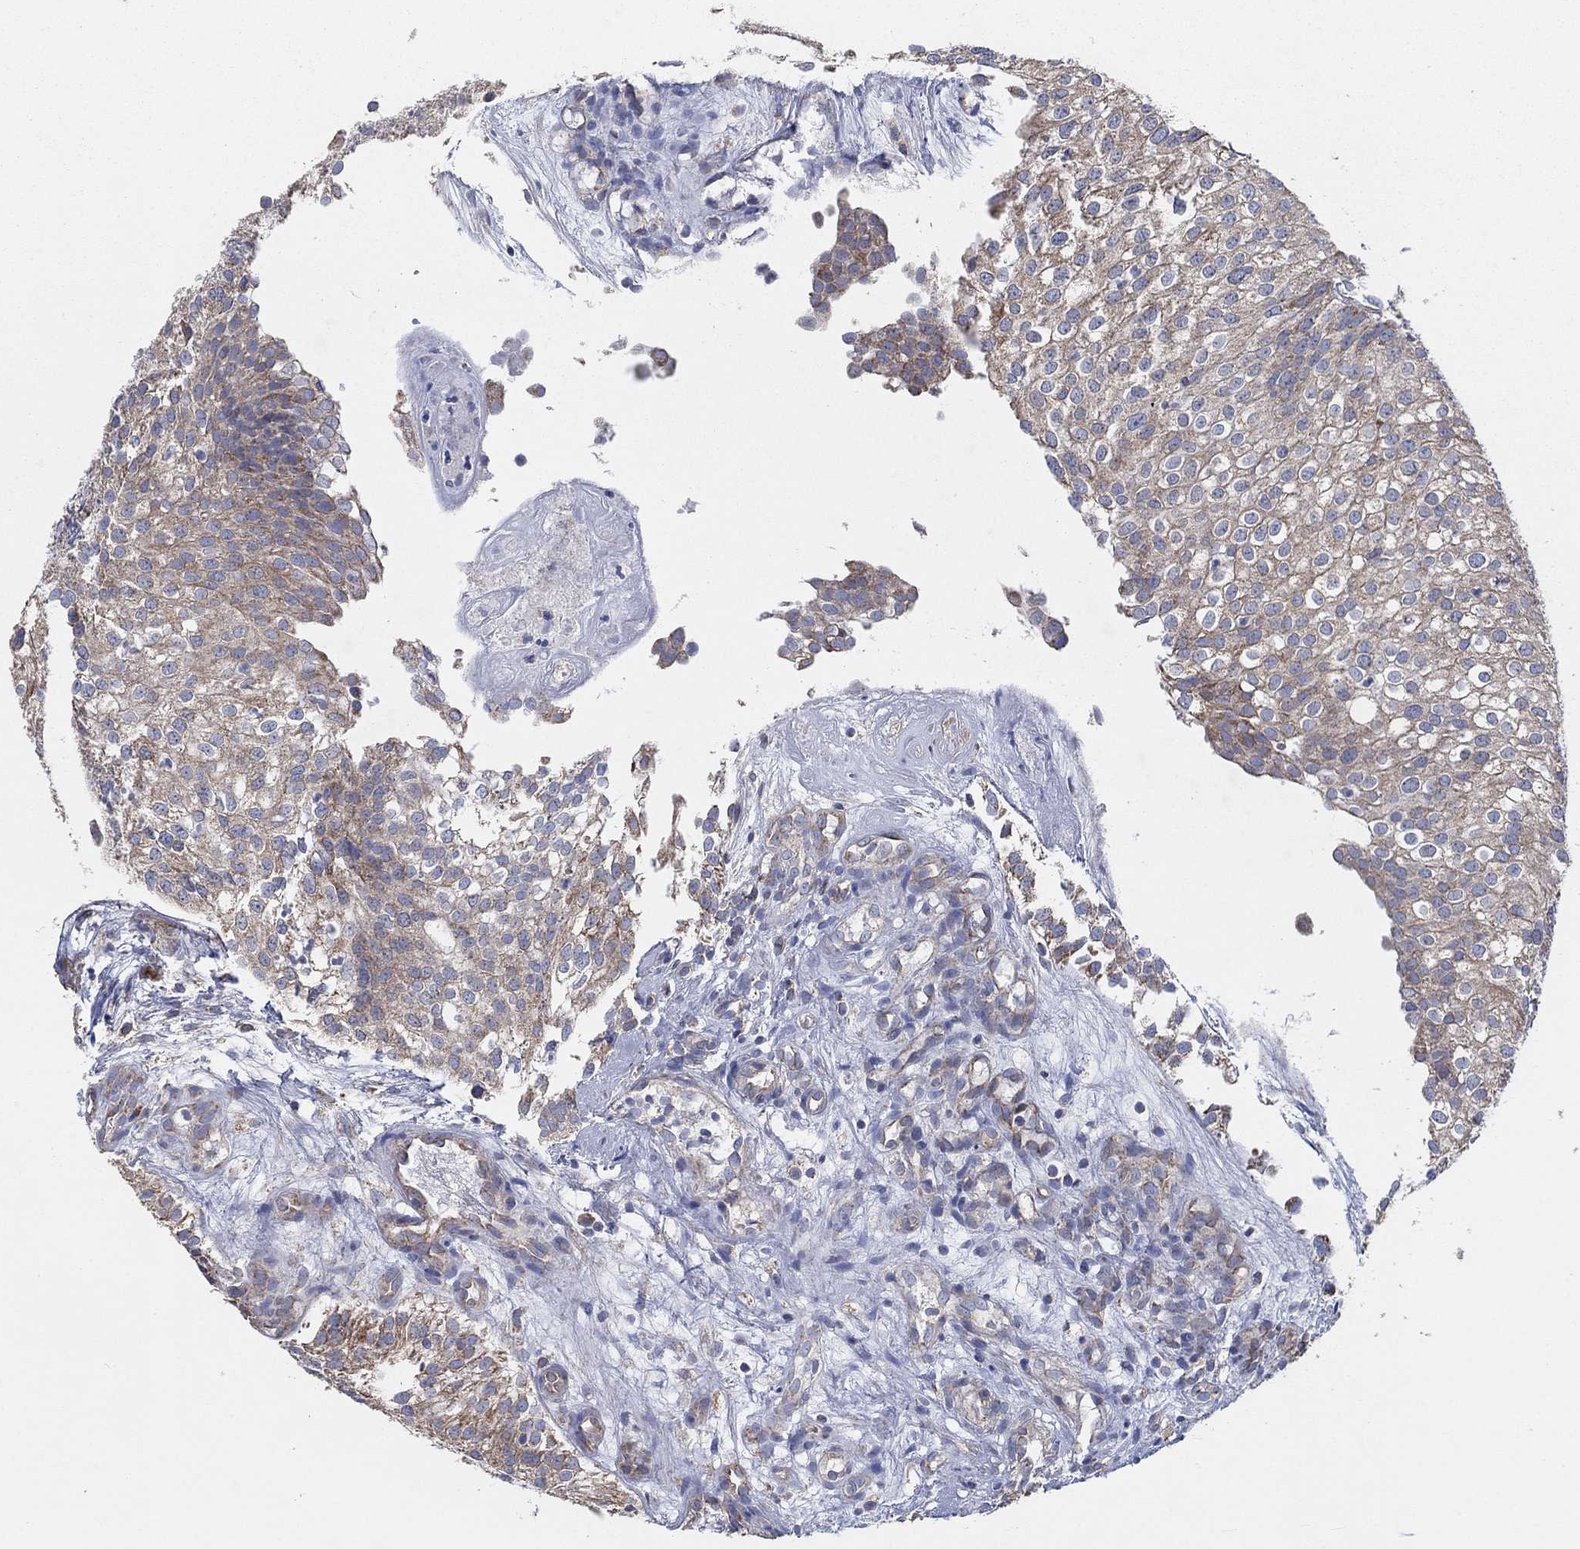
{"staining": {"intensity": "moderate", "quantity": "<25%", "location": "cytoplasmic/membranous"}, "tissue": "urothelial cancer", "cell_type": "Tumor cells", "image_type": "cancer", "snomed": [{"axis": "morphology", "description": "Urothelial carcinoma, High grade"}, {"axis": "topography", "description": "Urinary bladder"}], "caption": "This is a photomicrograph of immunohistochemistry staining of urothelial cancer, which shows moderate staining in the cytoplasmic/membranous of tumor cells.", "gene": "NCEH1", "patient": {"sex": "female", "age": 79}}